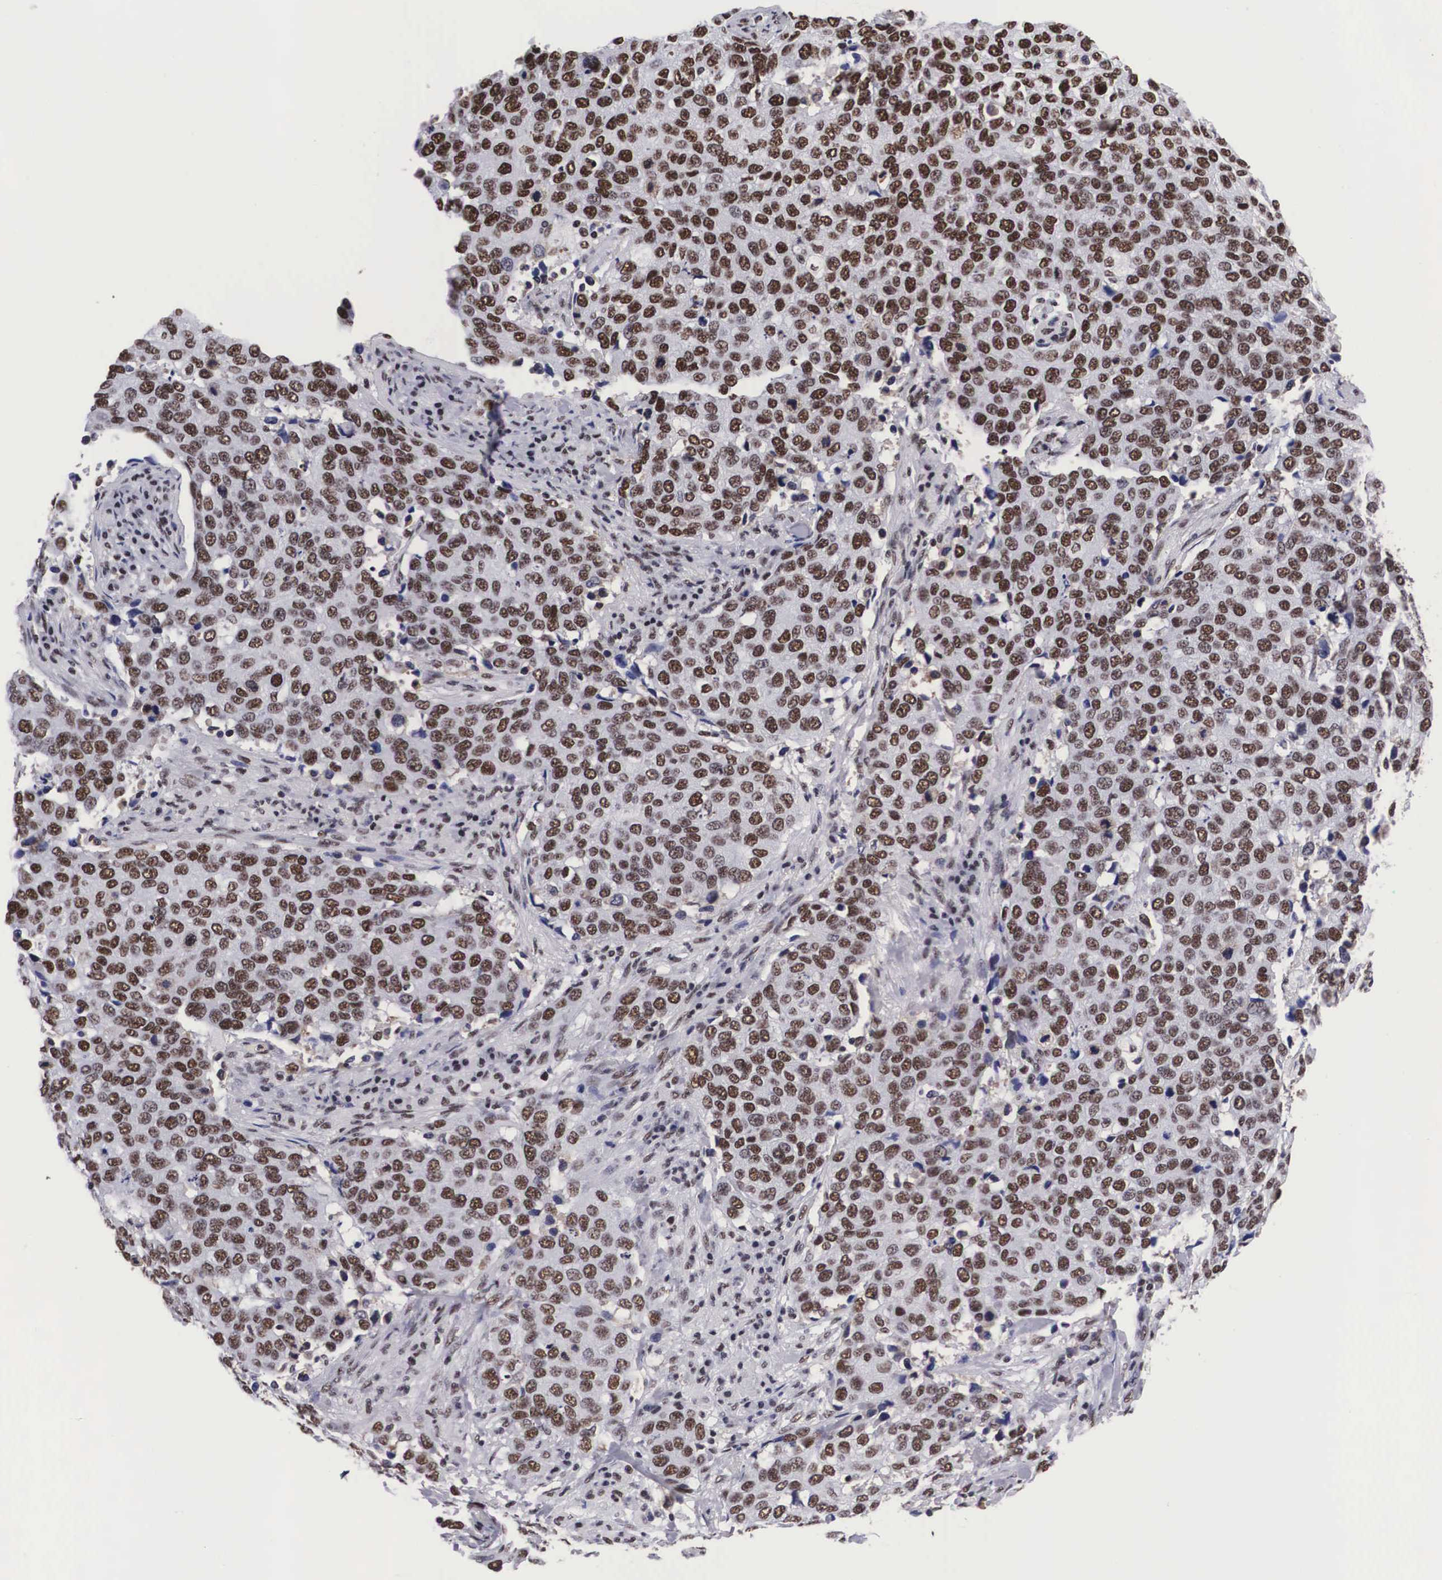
{"staining": {"intensity": "moderate", "quantity": ">75%", "location": "nuclear"}, "tissue": "cervical cancer", "cell_type": "Tumor cells", "image_type": "cancer", "snomed": [{"axis": "morphology", "description": "Squamous cell carcinoma, NOS"}, {"axis": "topography", "description": "Cervix"}], "caption": "Protein expression analysis of human cervical cancer (squamous cell carcinoma) reveals moderate nuclear positivity in about >75% of tumor cells.", "gene": "SF3A1", "patient": {"sex": "female", "age": 54}}